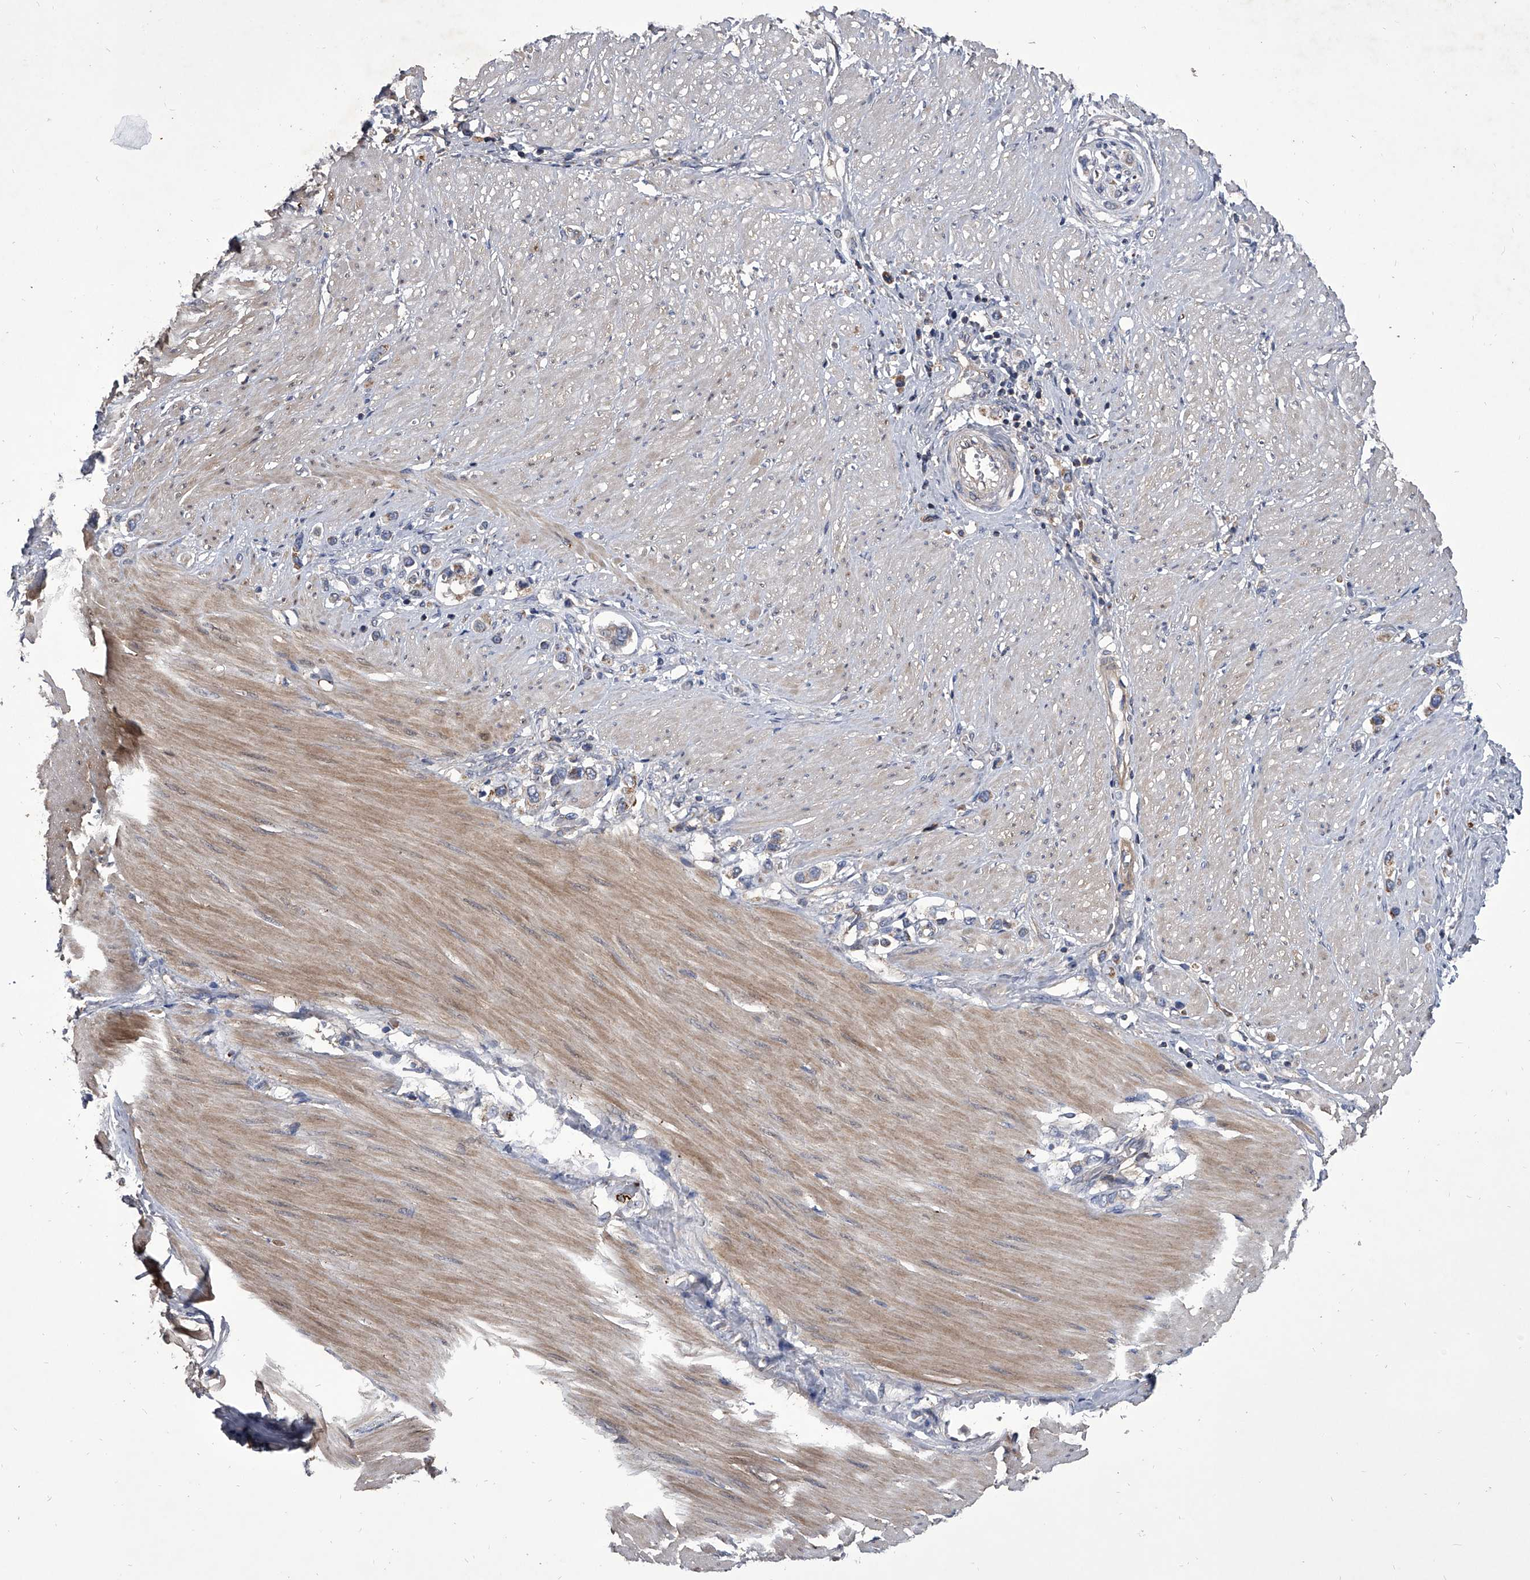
{"staining": {"intensity": "moderate", "quantity": "<25%", "location": "cytoplasmic/membranous"}, "tissue": "stomach cancer", "cell_type": "Tumor cells", "image_type": "cancer", "snomed": [{"axis": "morphology", "description": "Adenocarcinoma, NOS"}, {"axis": "topography", "description": "Stomach"}], "caption": "IHC staining of stomach cancer (adenocarcinoma), which reveals low levels of moderate cytoplasmic/membranous staining in approximately <25% of tumor cells indicating moderate cytoplasmic/membranous protein expression. The staining was performed using DAB (brown) for protein detection and nuclei were counterstained in hematoxylin (blue).", "gene": "NRP1", "patient": {"sex": "female", "age": 65}}